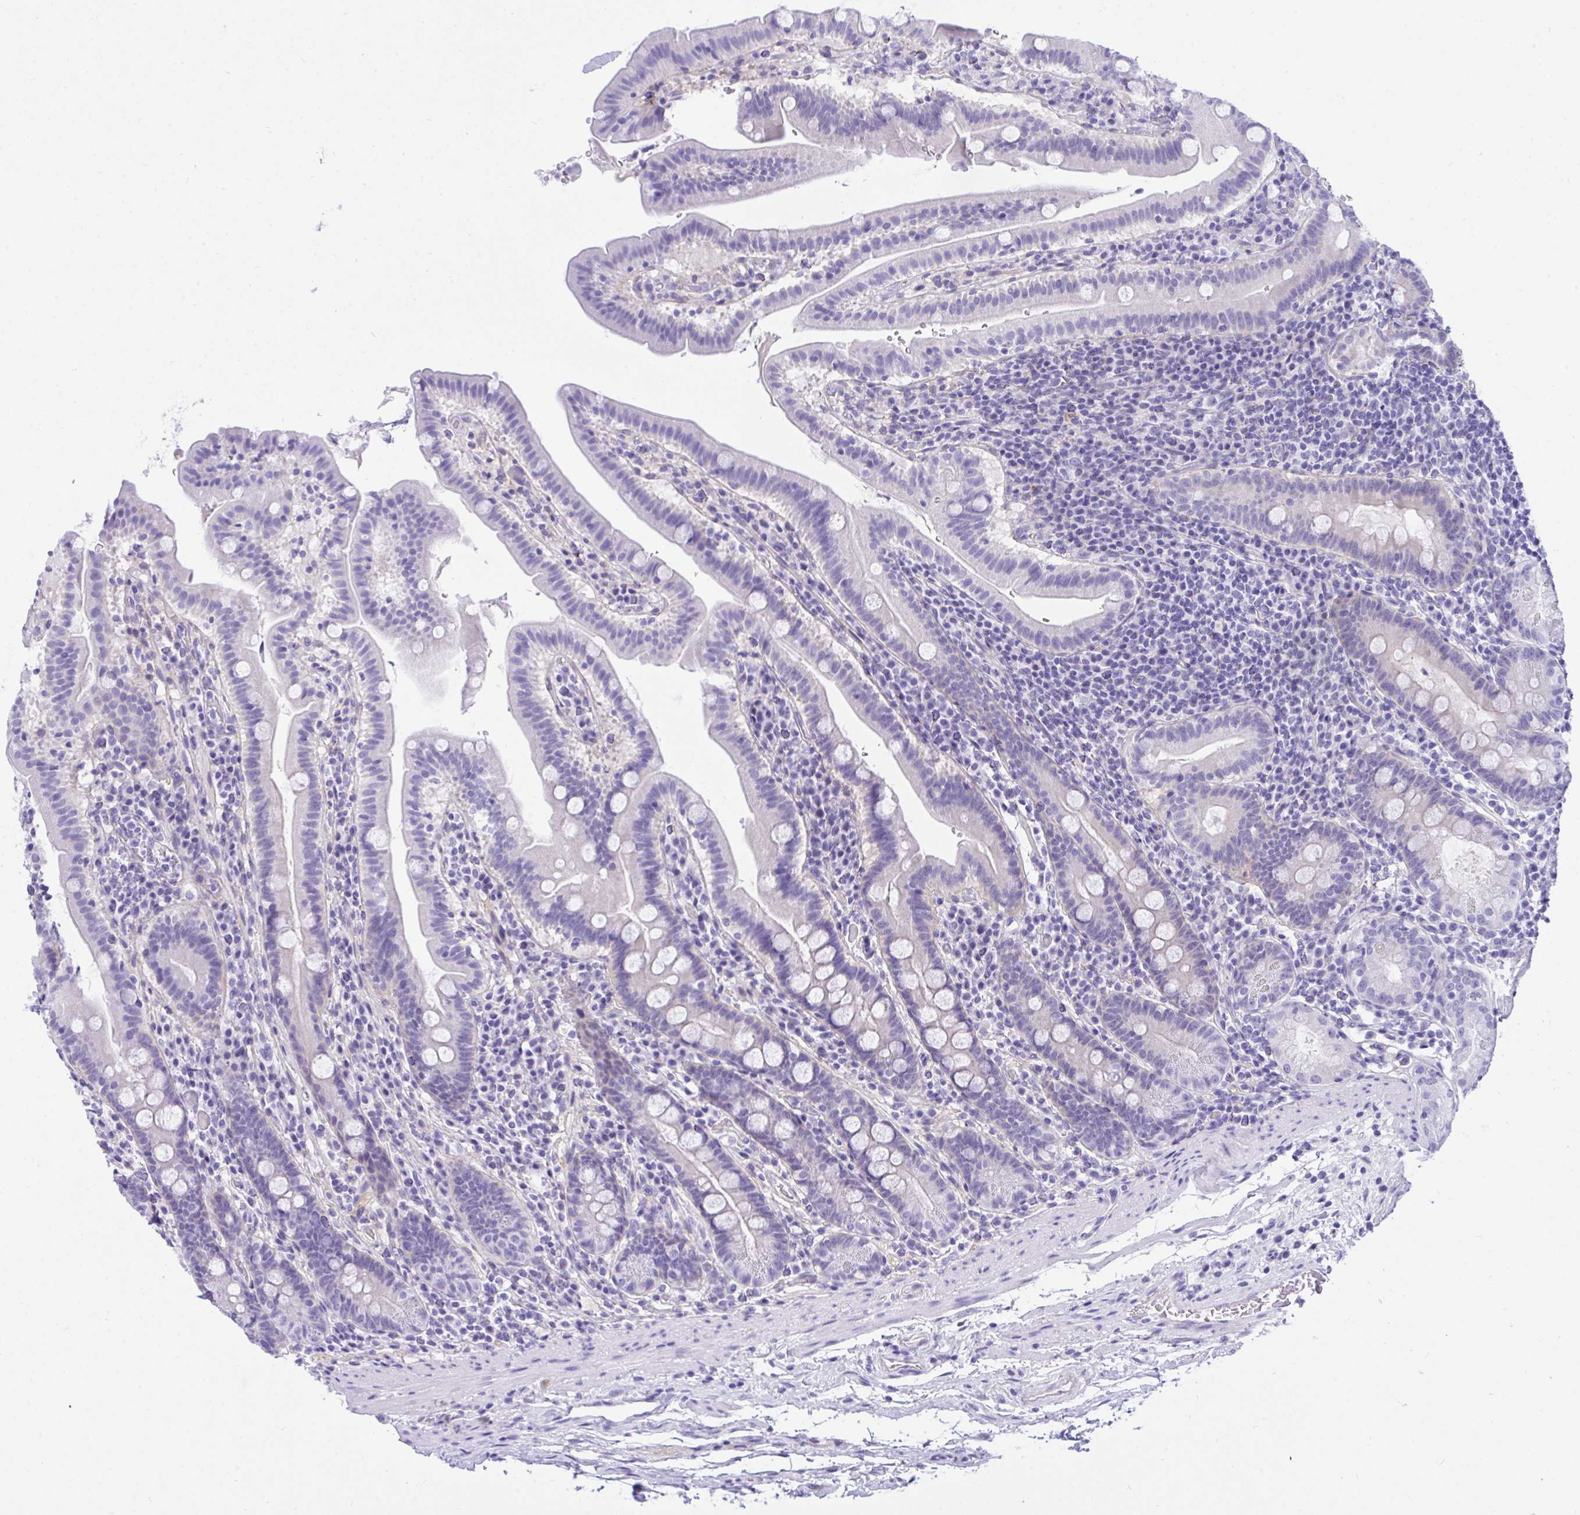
{"staining": {"intensity": "negative", "quantity": "none", "location": "none"}, "tissue": "small intestine", "cell_type": "Glandular cells", "image_type": "normal", "snomed": [{"axis": "morphology", "description": "Normal tissue, NOS"}, {"axis": "topography", "description": "Small intestine"}], "caption": "The immunohistochemistry histopathology image has no significant staining in glandular cells of small intestine. The staining is performed using DAB (3,3'-diaminobenzidine) brown chromogen with nuclei counter-stained in using hematoxylin.", "gene": "TLN2", "patient": {"sex": "male", "age": 26}}